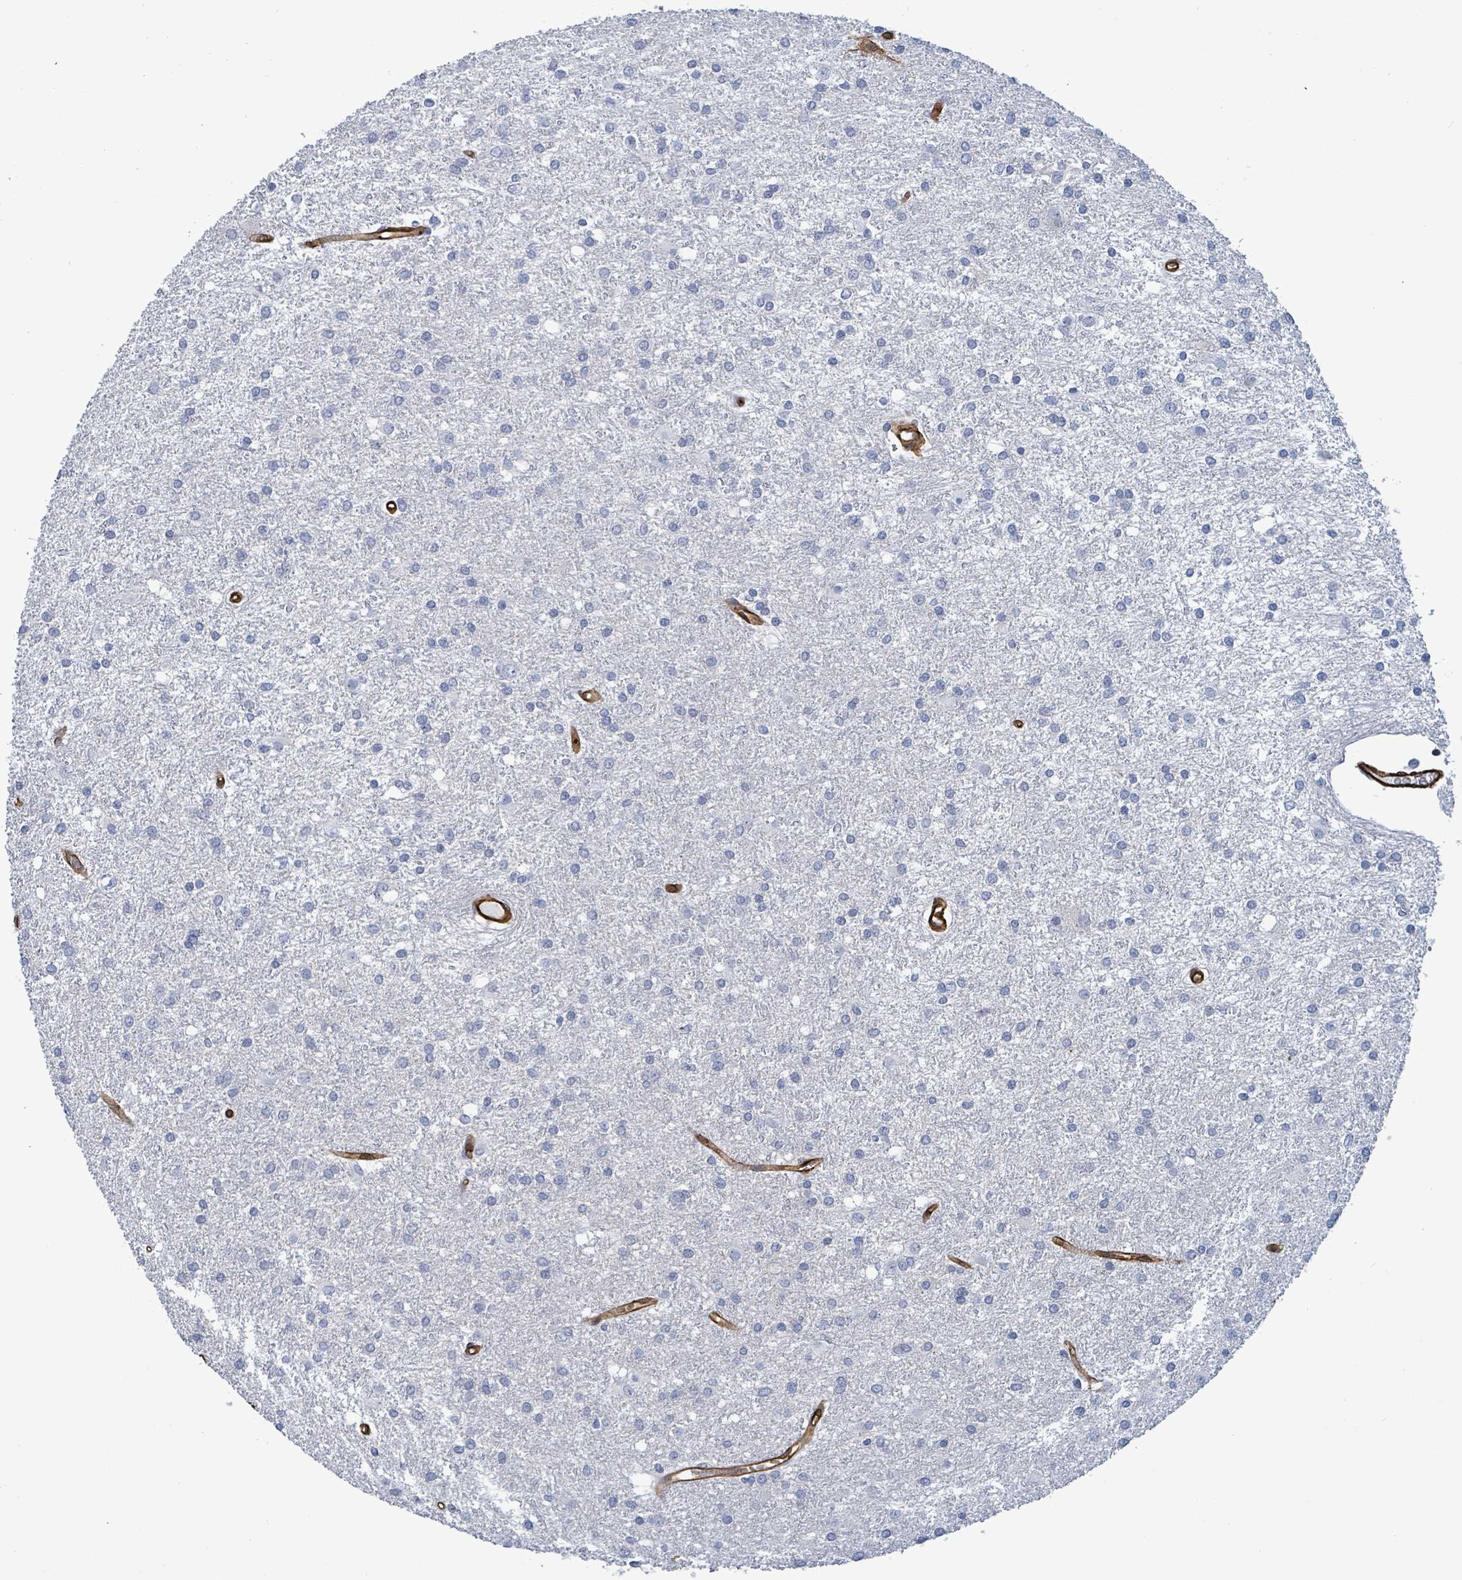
{"staining": {"intensity": "negative", "quantity": "none", "location": "none"}, "tissue": "glioma", "cell_type": "Tumor cells", "image_type": "cancer", "snomed": [{"axis": "morphology", "description": "Glioma, malignant, High grade"}, {"axis": "topography", "description": "Brain"}], "caption": "The immunohistochemistry histopathology image has no significant positivity in tumor cells of malignant high-grade glioma tissue.", "gene": "PRKRIP1", "patient": {"sex": "female", "age": 50}}